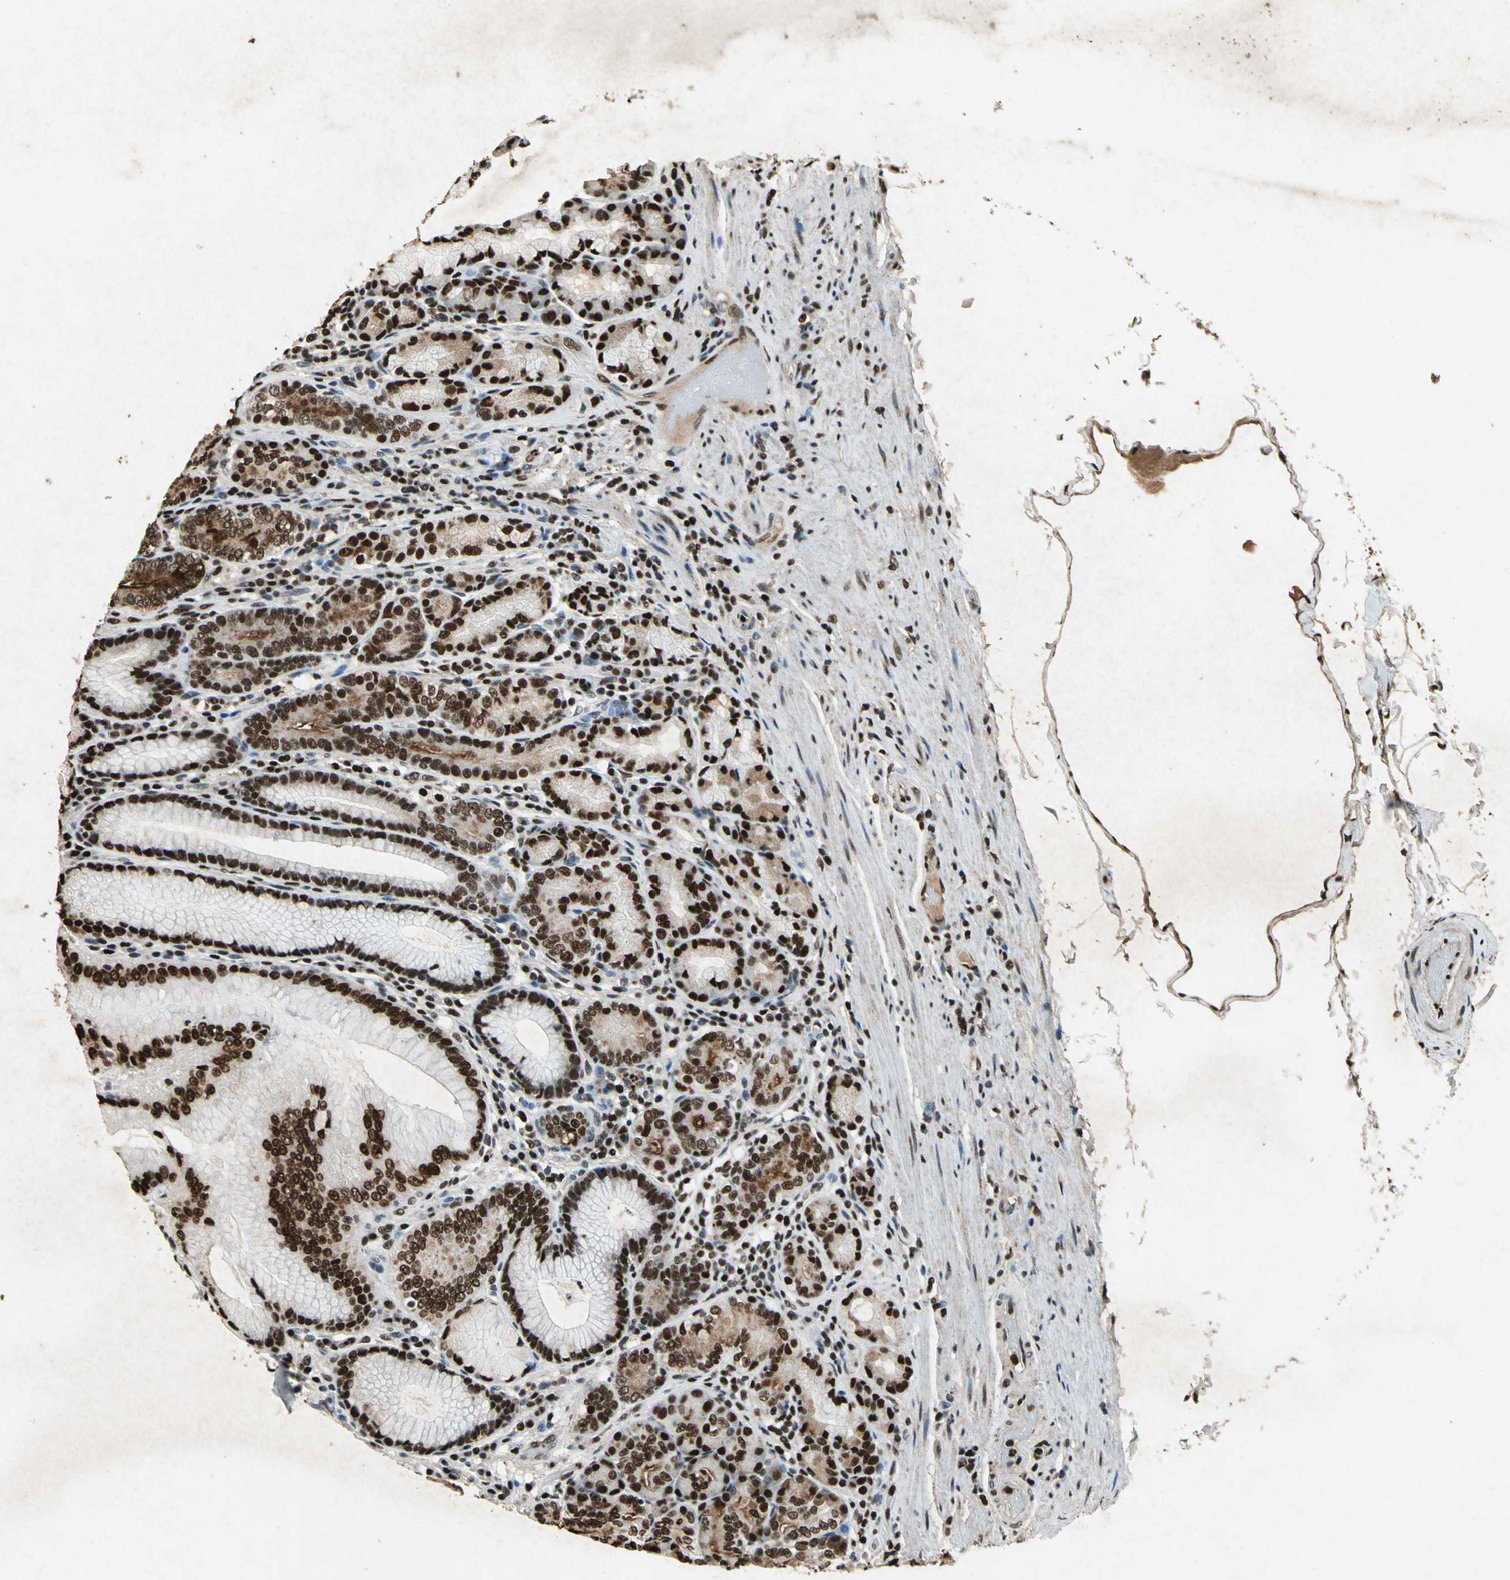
{"staining": {"intensity": "strong", "quantity": ">75%", "location": "cytoplasmic/membranous,nuclear"}, "tissue": "stomach", "cell_type": "Glandular cells", "image_type": "normal", "snomed": [{"axis": "morphology", "description": "Normal tissue, NOS"}, {"axis": "topography", "description": "Stomach, lower"}], "caption": "Brown immunohistochemical staining in normal human stomach displays strong cytoplasmic/membranous,nuclear staining in approximately >75% of glandular cells. The protein is shown in brown color, while the nuclei are stained blue.", "gene": "ANP32A", "patient": {"sex": "female", "age": 76}}